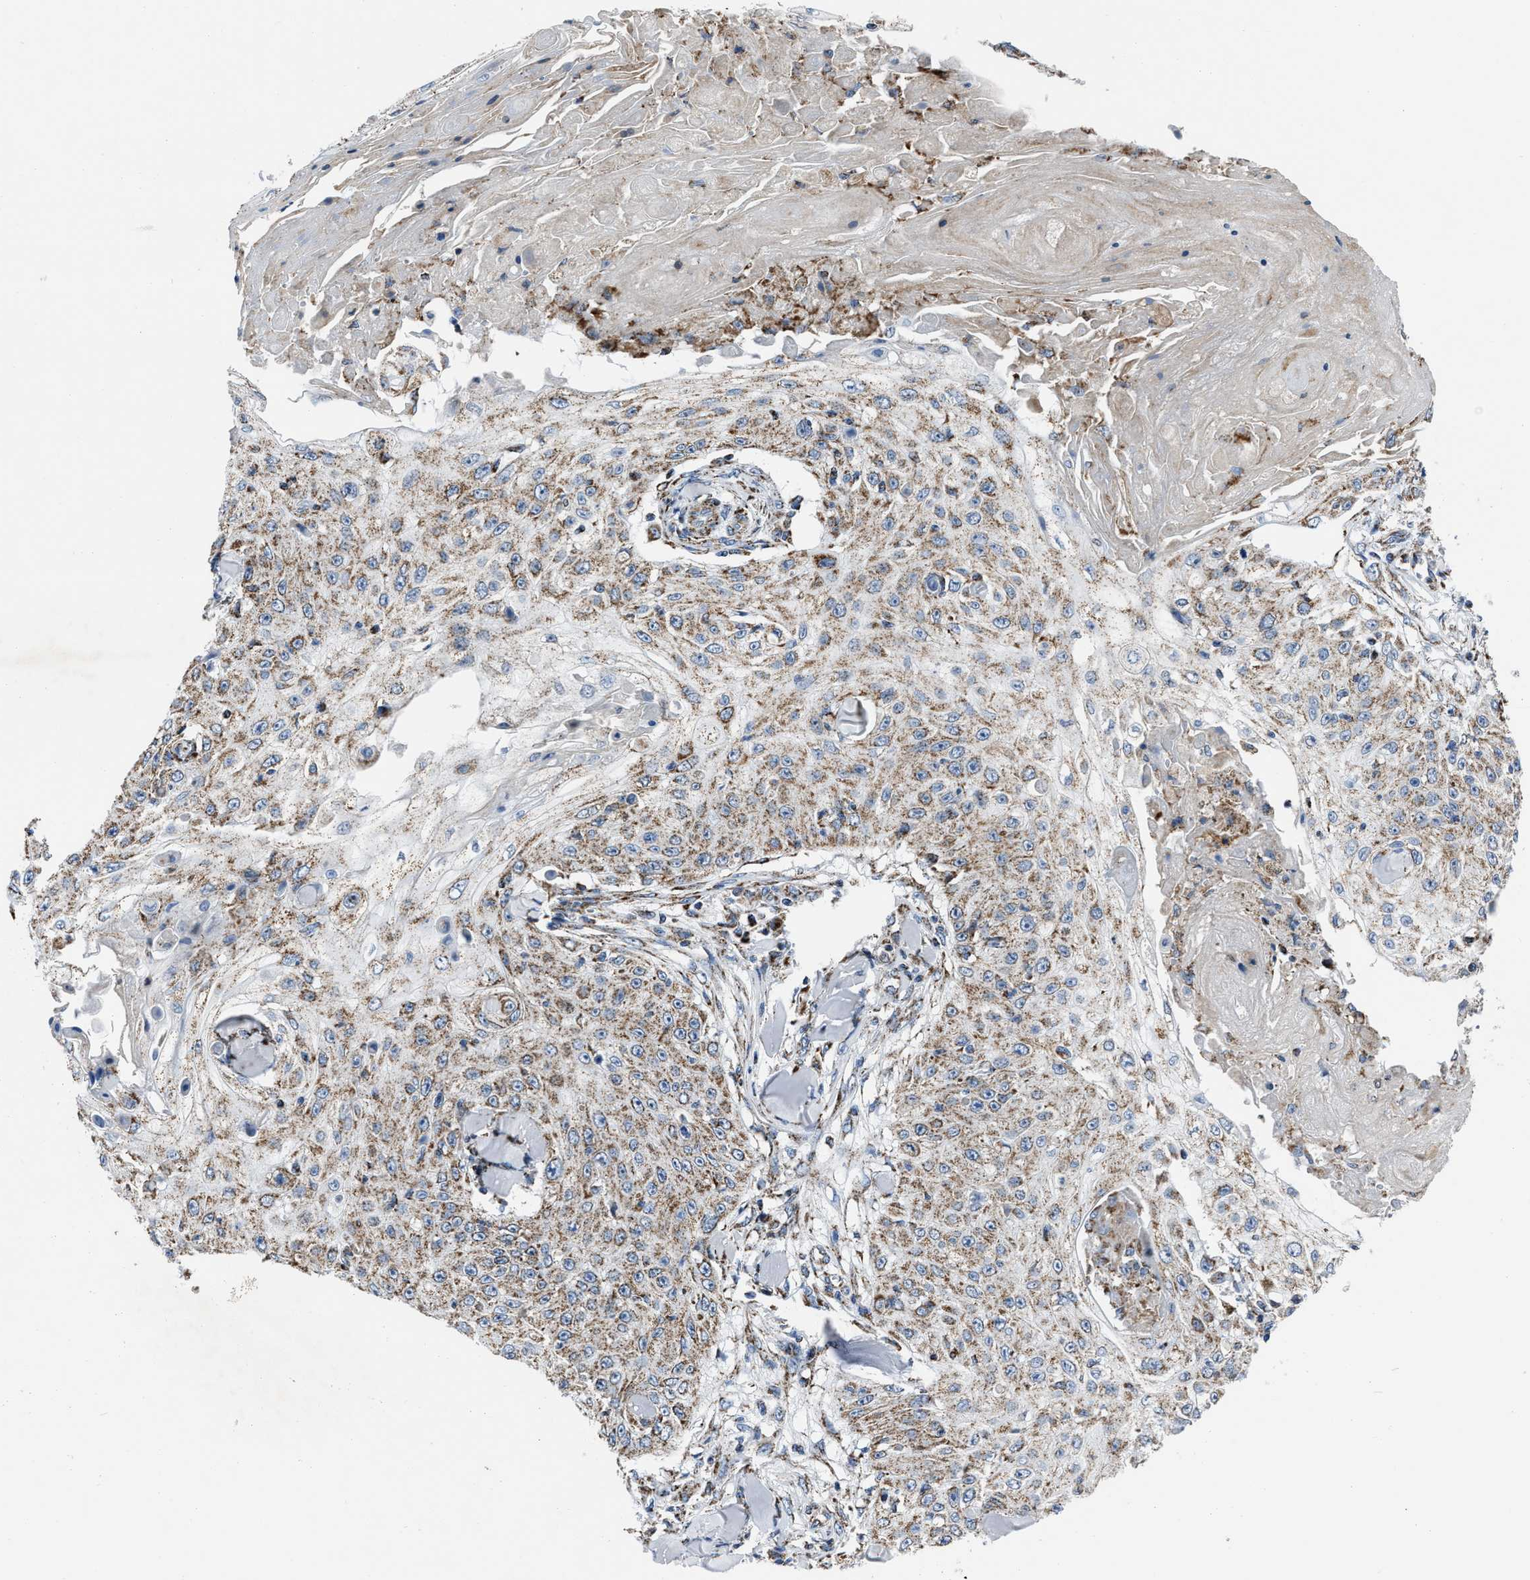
{"staining": {"intensity": "moderate", "quantity": ">75%", "location": "cytoplasmic/membranous"}, "tissue": "skin cancer", "cell_type": "Tumor cells", "image_type": "cancer", "snomed": [{"axis": "morphology", "description": "Squamous cell carcinoma, NOS"}, {"axis": "topography", "description": "Skin"}], "caption": "Moderate cytoplasmic/membranous protein staining is identified in about >75% of tumor cells in skin cancer. (Stains: DAB in brown, nuclei in blue, Microscopy: brightfield microscopy at high magnification).", "gene": "NSD3", "patient": {"sex": "male", "age": 86}}